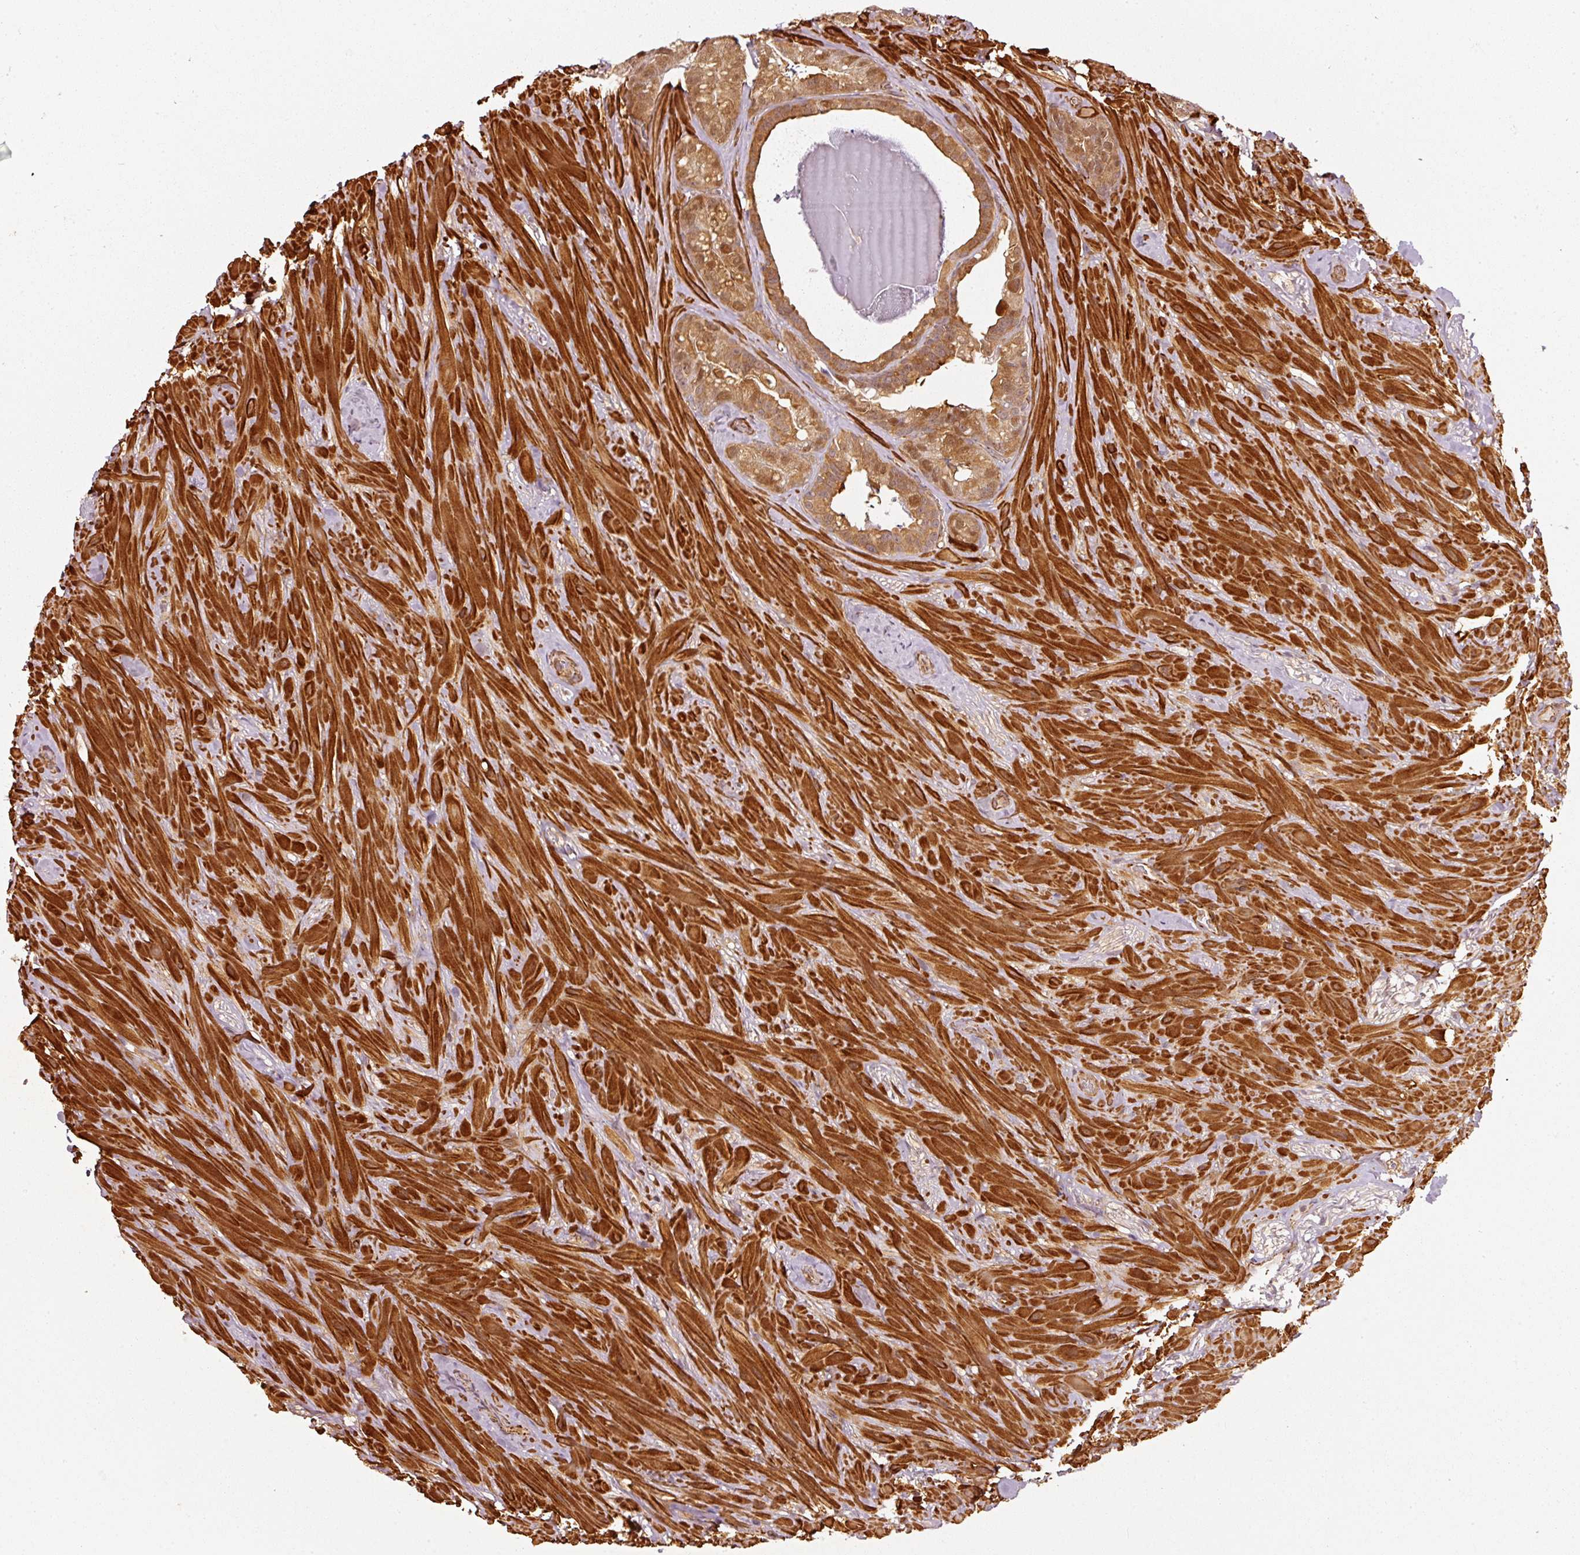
{"staining": {"intensity": "moderate", "quantity": ">75%", "location": "cytoplasmic/membranous"}, "tissue": "seminal vesicle", "cell_type": "Glandular cells", "image_type": "normal", "snomed": [{"axis": "morphology", "description": "Normal tissue, NOS"}, {"axis": "topography", "description": "Seminal veicle"}], "caption": "Immunohistochemistry (IHC) of benign human seminal vesicle shows medium levels of moderate cytoplasmic/membranous positivity in approximately >75% of glandular cells. Using DAB (3,3'-diaminobenzidine) (brown) and hematoxylin (blue) stains, captured at high magnification using brightfield microscopy.", "gene": "PSMD1", "patient": {"sex": "male", "age": 60}}